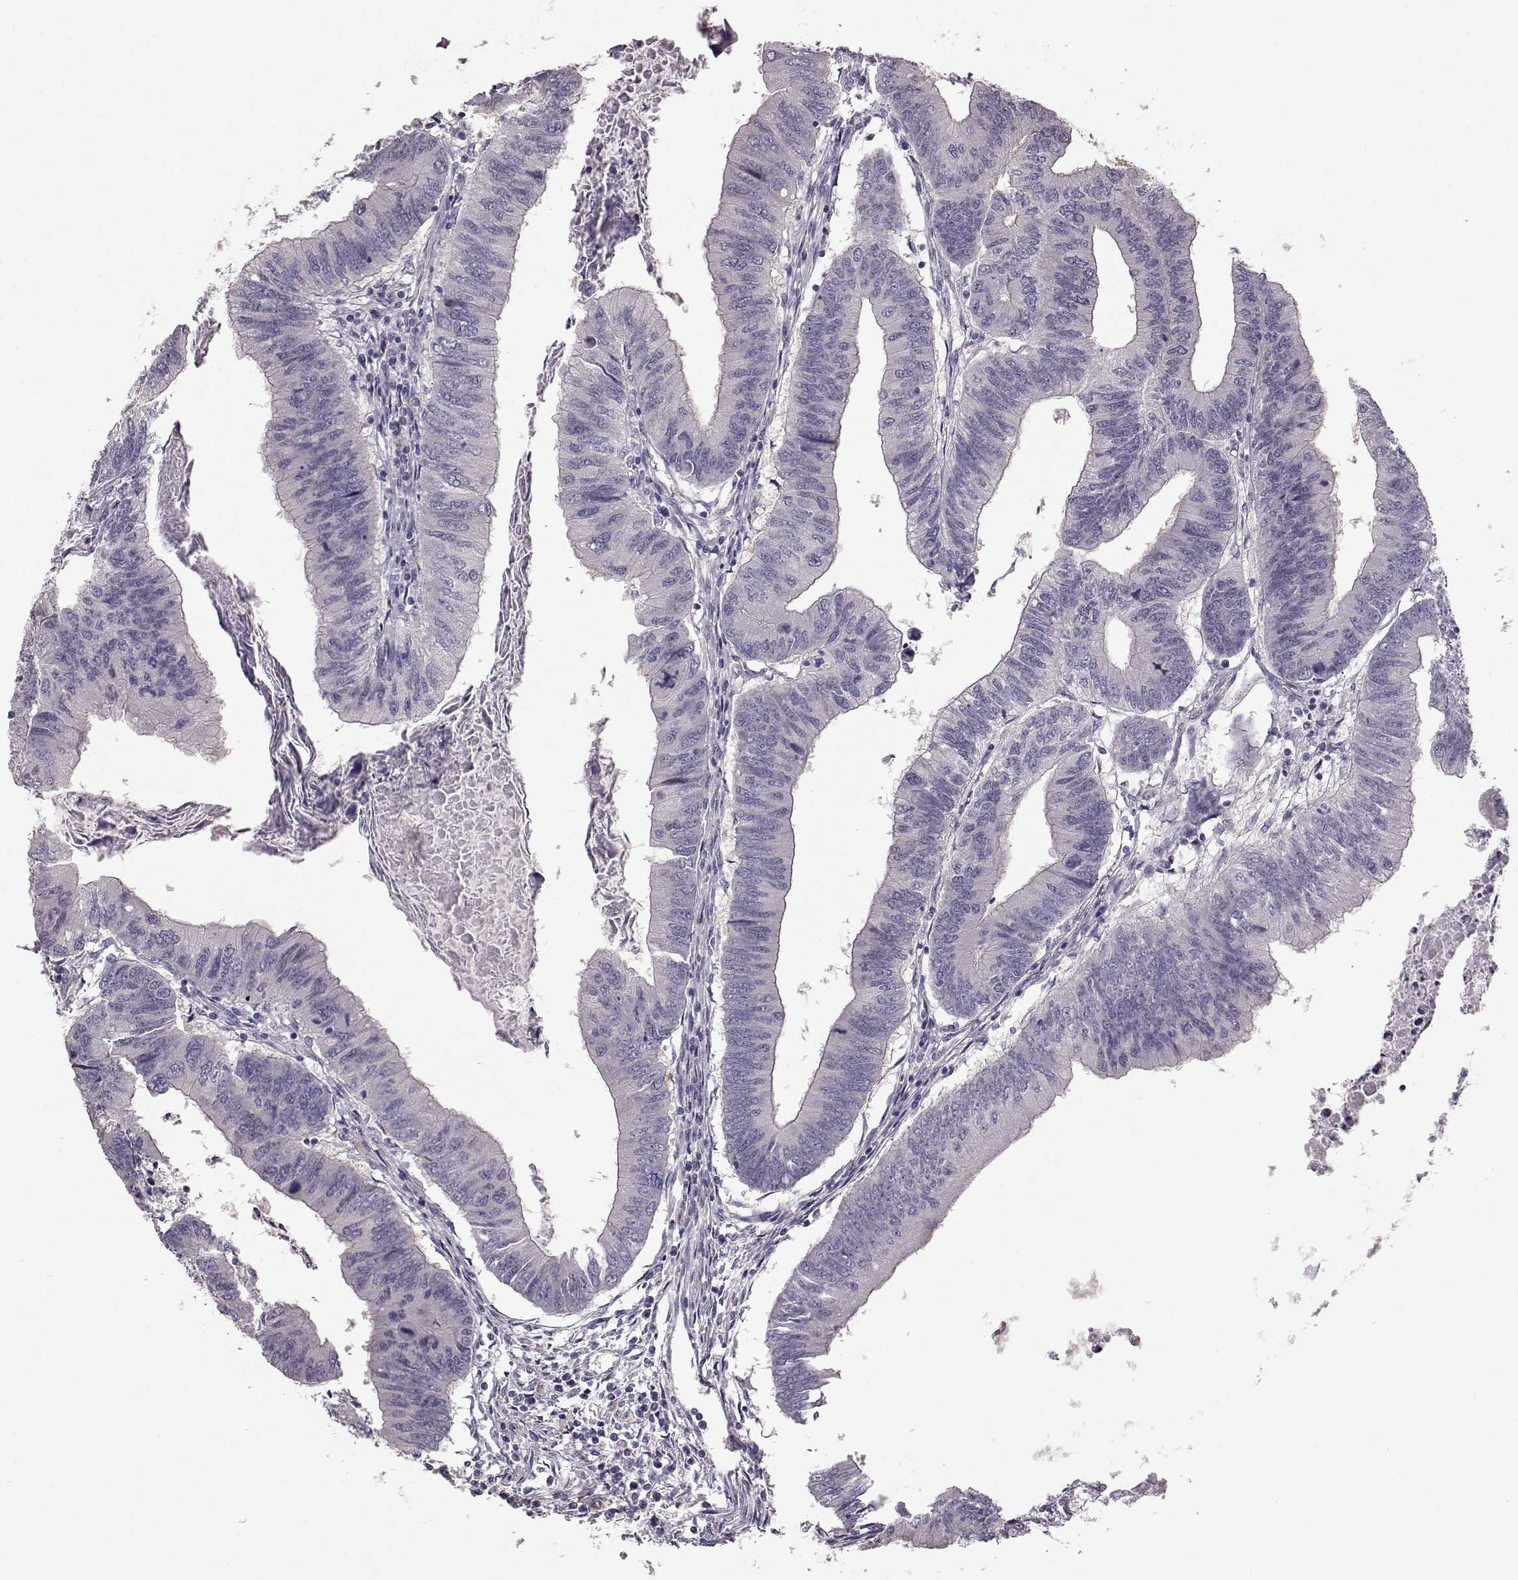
{"staining": {"intensity": "negative", "quantity": "none", "location": "none"}, "tissue": "colorectal cancer", "cell_type": "Tumor cells", "image_type": "cancer", "snomed": [{"axis": "morphology", "description": "Adenocarcinoma, NOS"}, {"axis": "topography", "description": "Colon"}], "caption": "Immunohistochemistry (IHC) photomicrograph of human adenocarcinoma (colorectal) stained for a protein (brown), which exhibits no positivity in tumor cells.", "gene": "GPR50", "patient": {"sex": "male", "age": 53}}